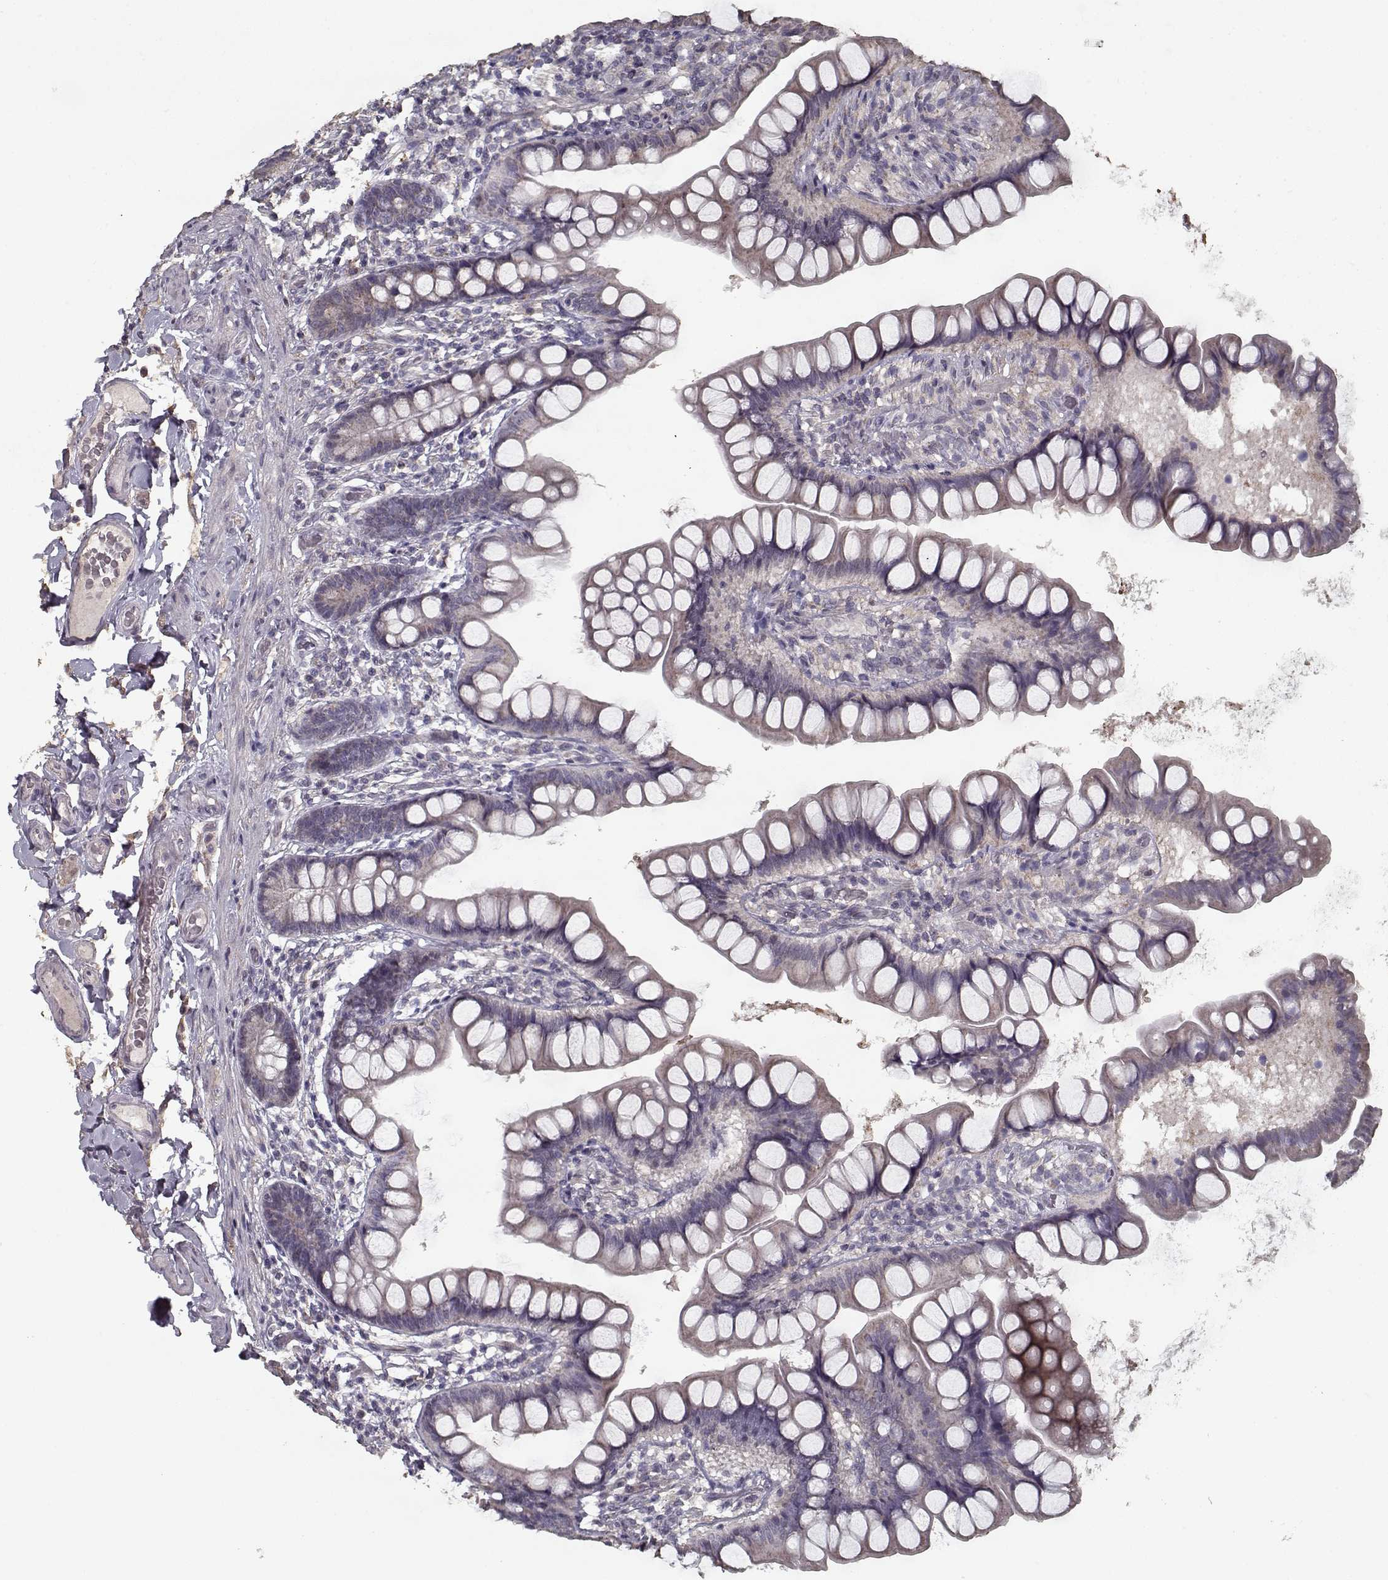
{"staining": {"intensity": "negative", "quantity": "none", "location": "none"}, "tissue": "small intestine", "cell_type": "Glandular cells", "image_type": "normal", "snomed": [{"axis": "morphology", "description": "Normal tissue, NOS"}, {"axis": "topography", "description": "Small intestine"}], "caption": "An immunohistochemistry image of normal small intestine is shown. There is no staining in glandular cells of small intestine.", "gene": "LAMA2", "patient": {"sex": "male", "age": 70}}